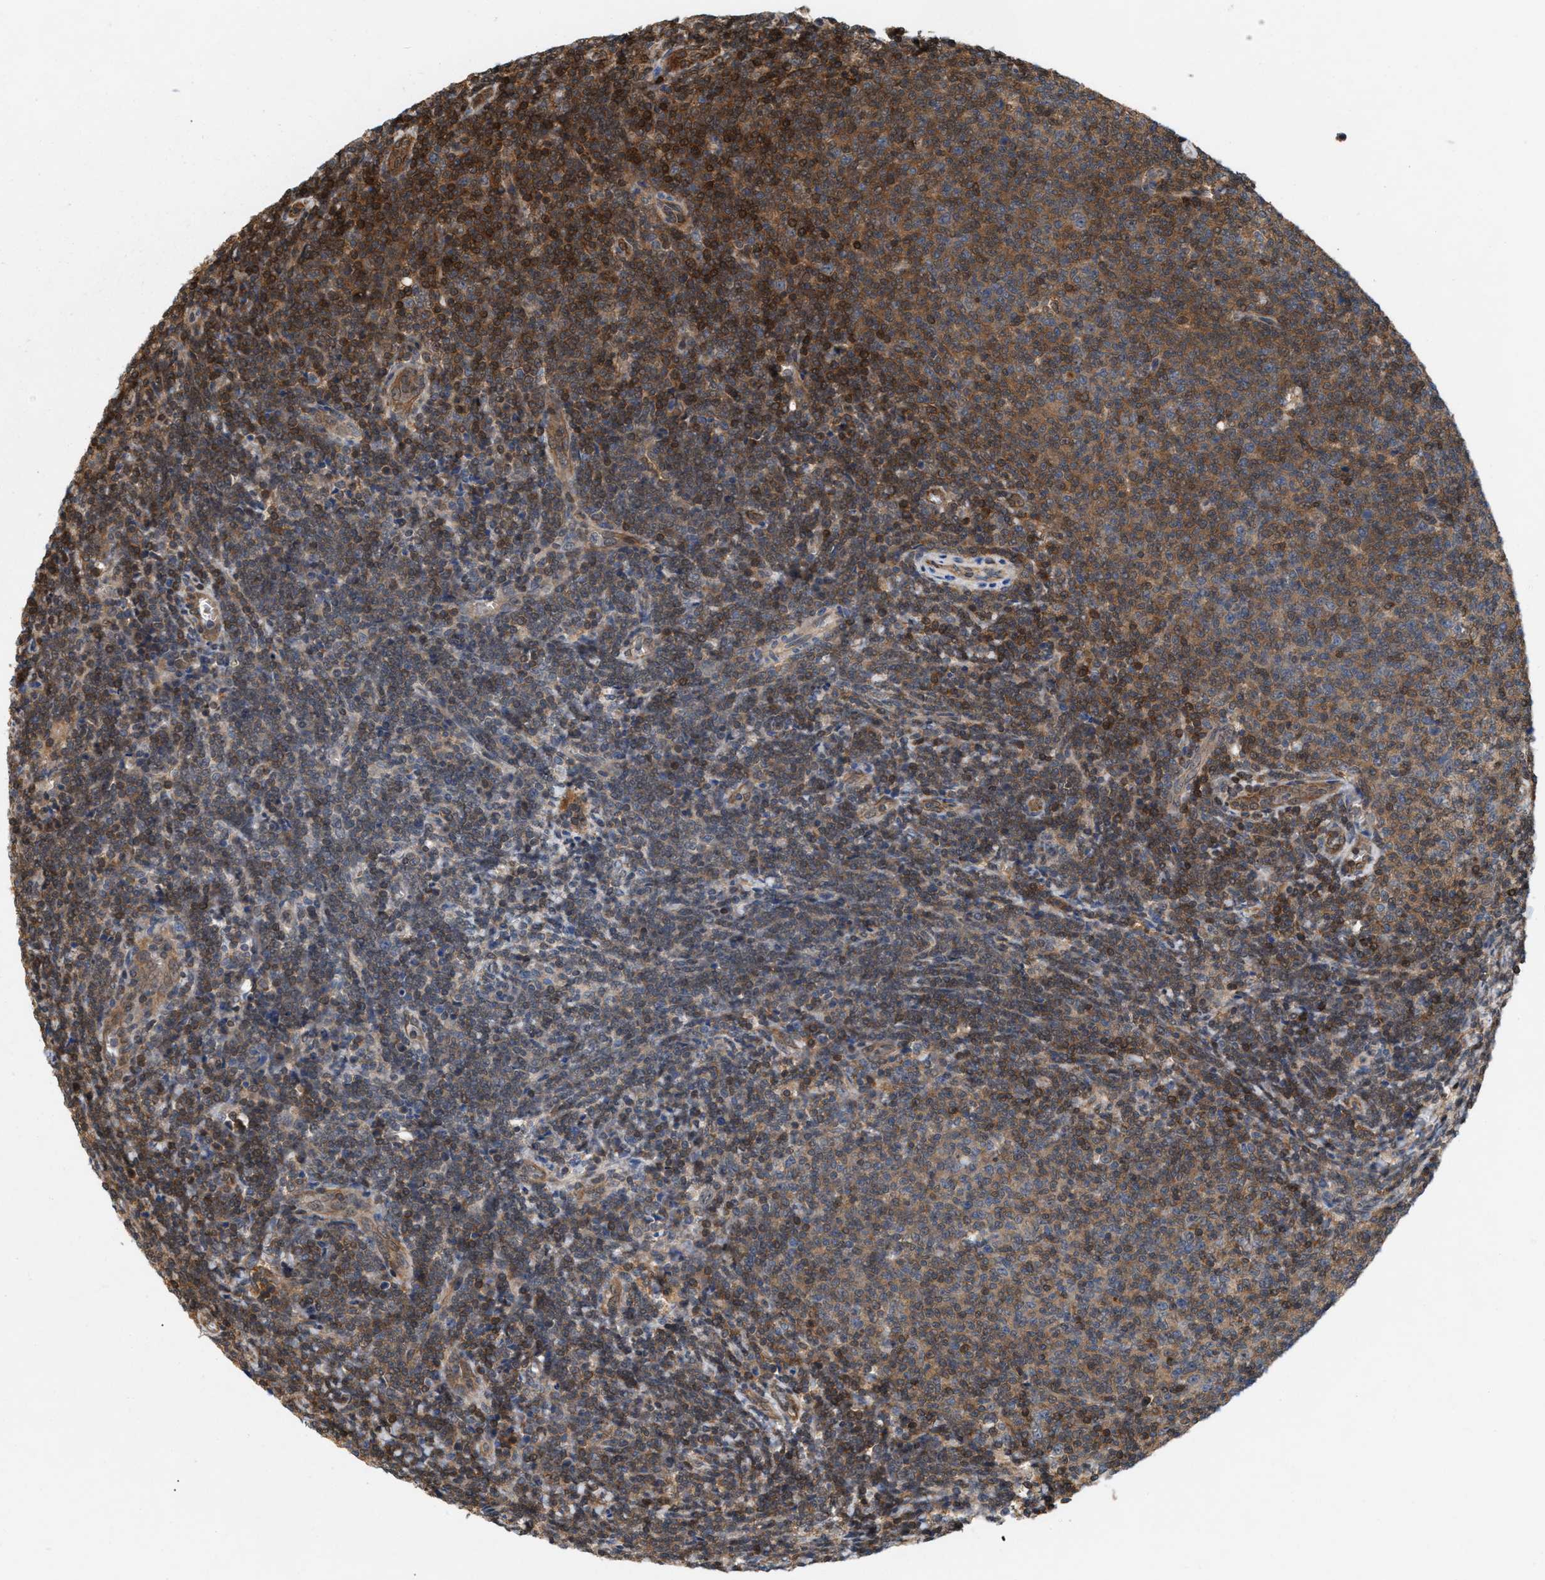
{"staining": {"intensity": "strong", "quantity": "<25%", "location": "cytoplasmic/membranous,nuclear"}, "tissue": "lymphoma", "cell_type": "Tumor cells", "image_type": "cancer", "snomed": [{"axis": "morphology", "description": "Malignant lymphoma, non-Hodgkin's type, Low grade"}, {"axis": "topography", "description": "Lymph node"}], "caption": "Immunohistochemistry image of low-grade malignant lymphoma, non-Hodgkin's type stained for a protein (brown), which displays medium levels of strong cytoplasmic/membranous and nuclear positivity in about <25% of tumor cells.", "gene": "GLOD4", "patient": {"sex": "male", "age": 66}}